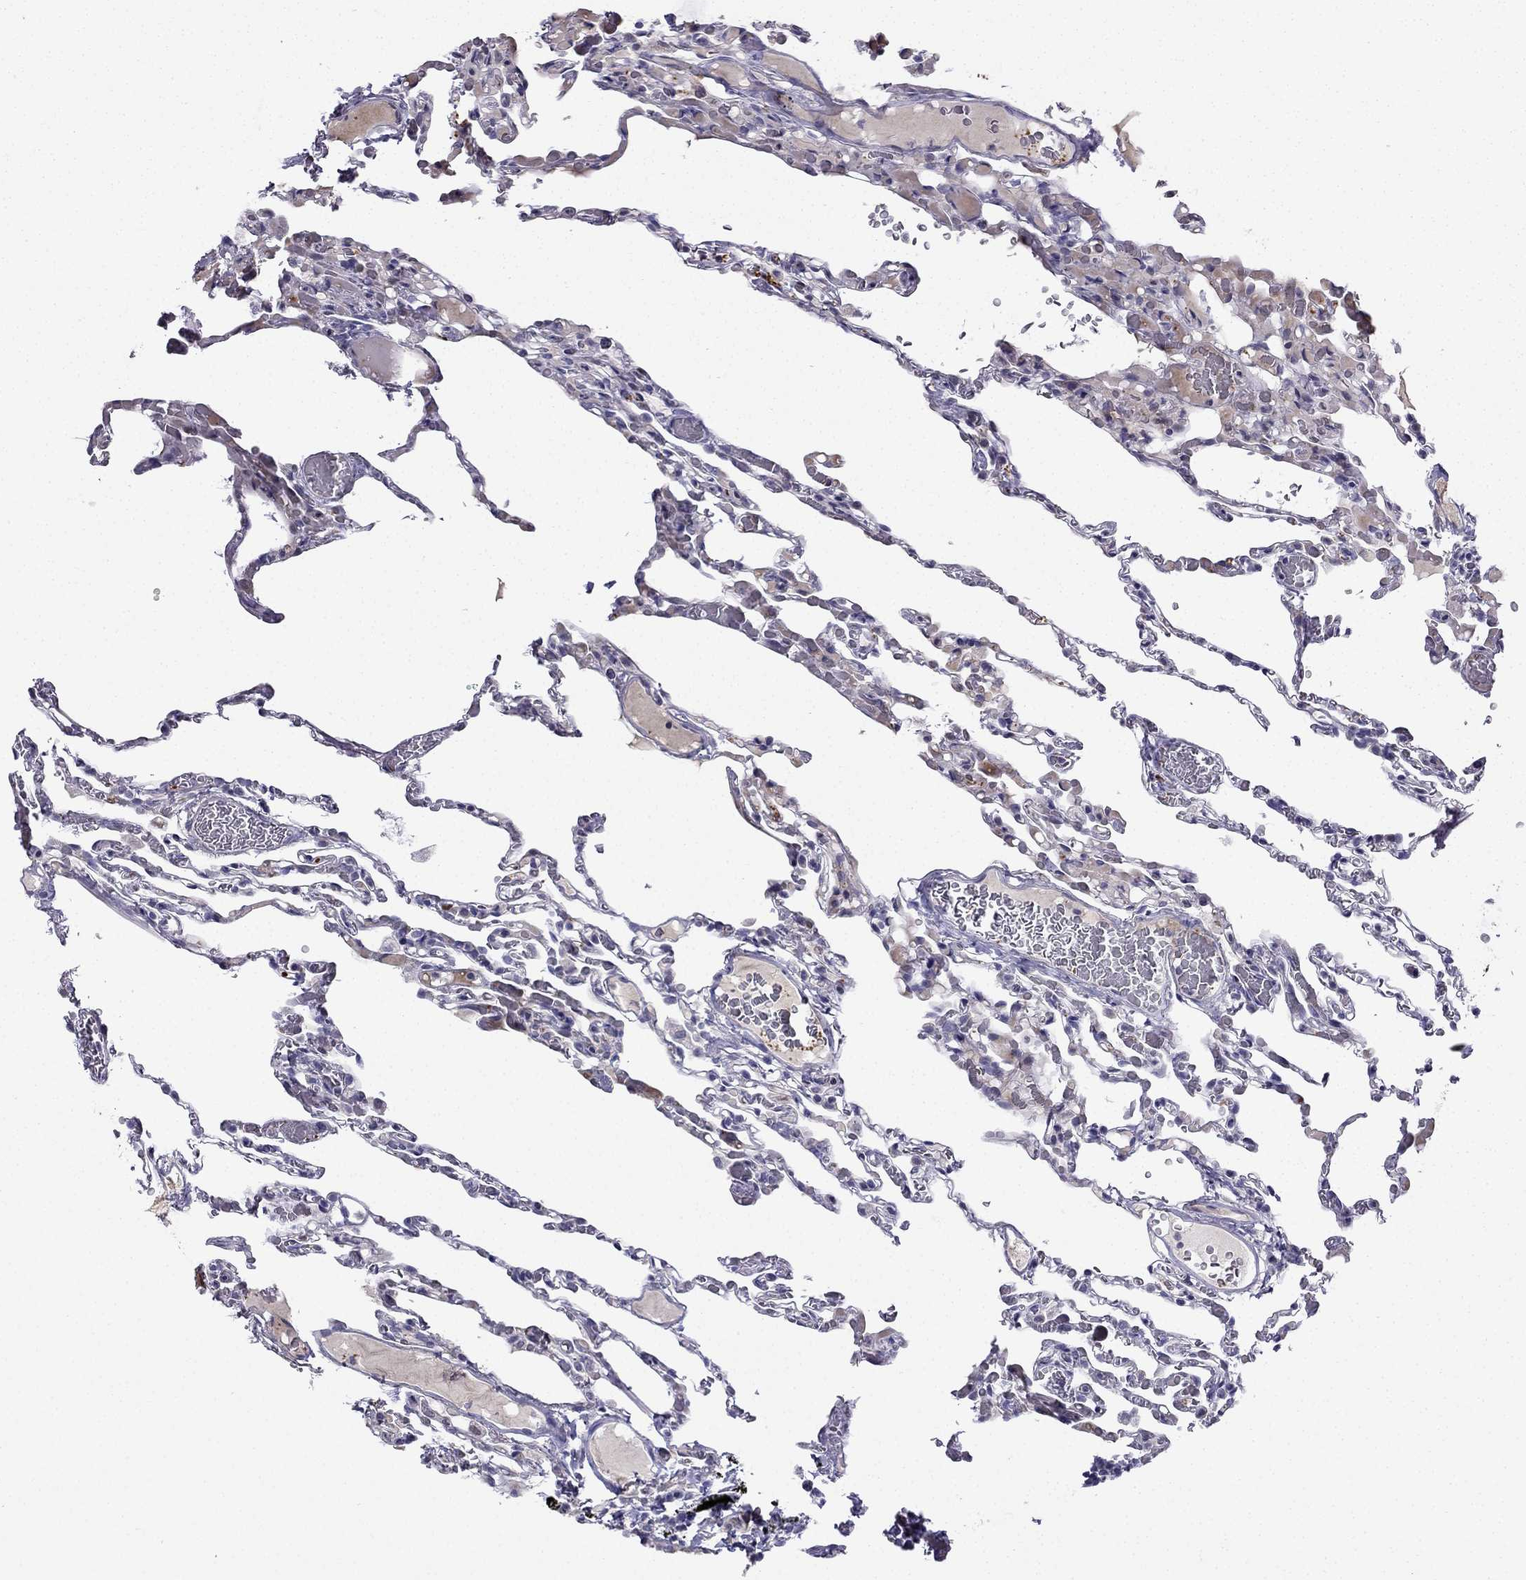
{"staining": {"intensity": "negative", "quantity": "none", "location": "none"}, "tissue": "lung", "cell_type": "Alveolar cells", "image_type": "normal", "snomed": [{"axis": "morphology", "description": "Normal tissue, NOS"}, {"axis": "topography", "description": "Lung"}], "caption": "An immunohistochemistry histopathology image of normal lung is shown. There is no staining in alveolar cells of lung.", "gene": "UHRF1", "patient": {"sex": "female", "age": 43}}